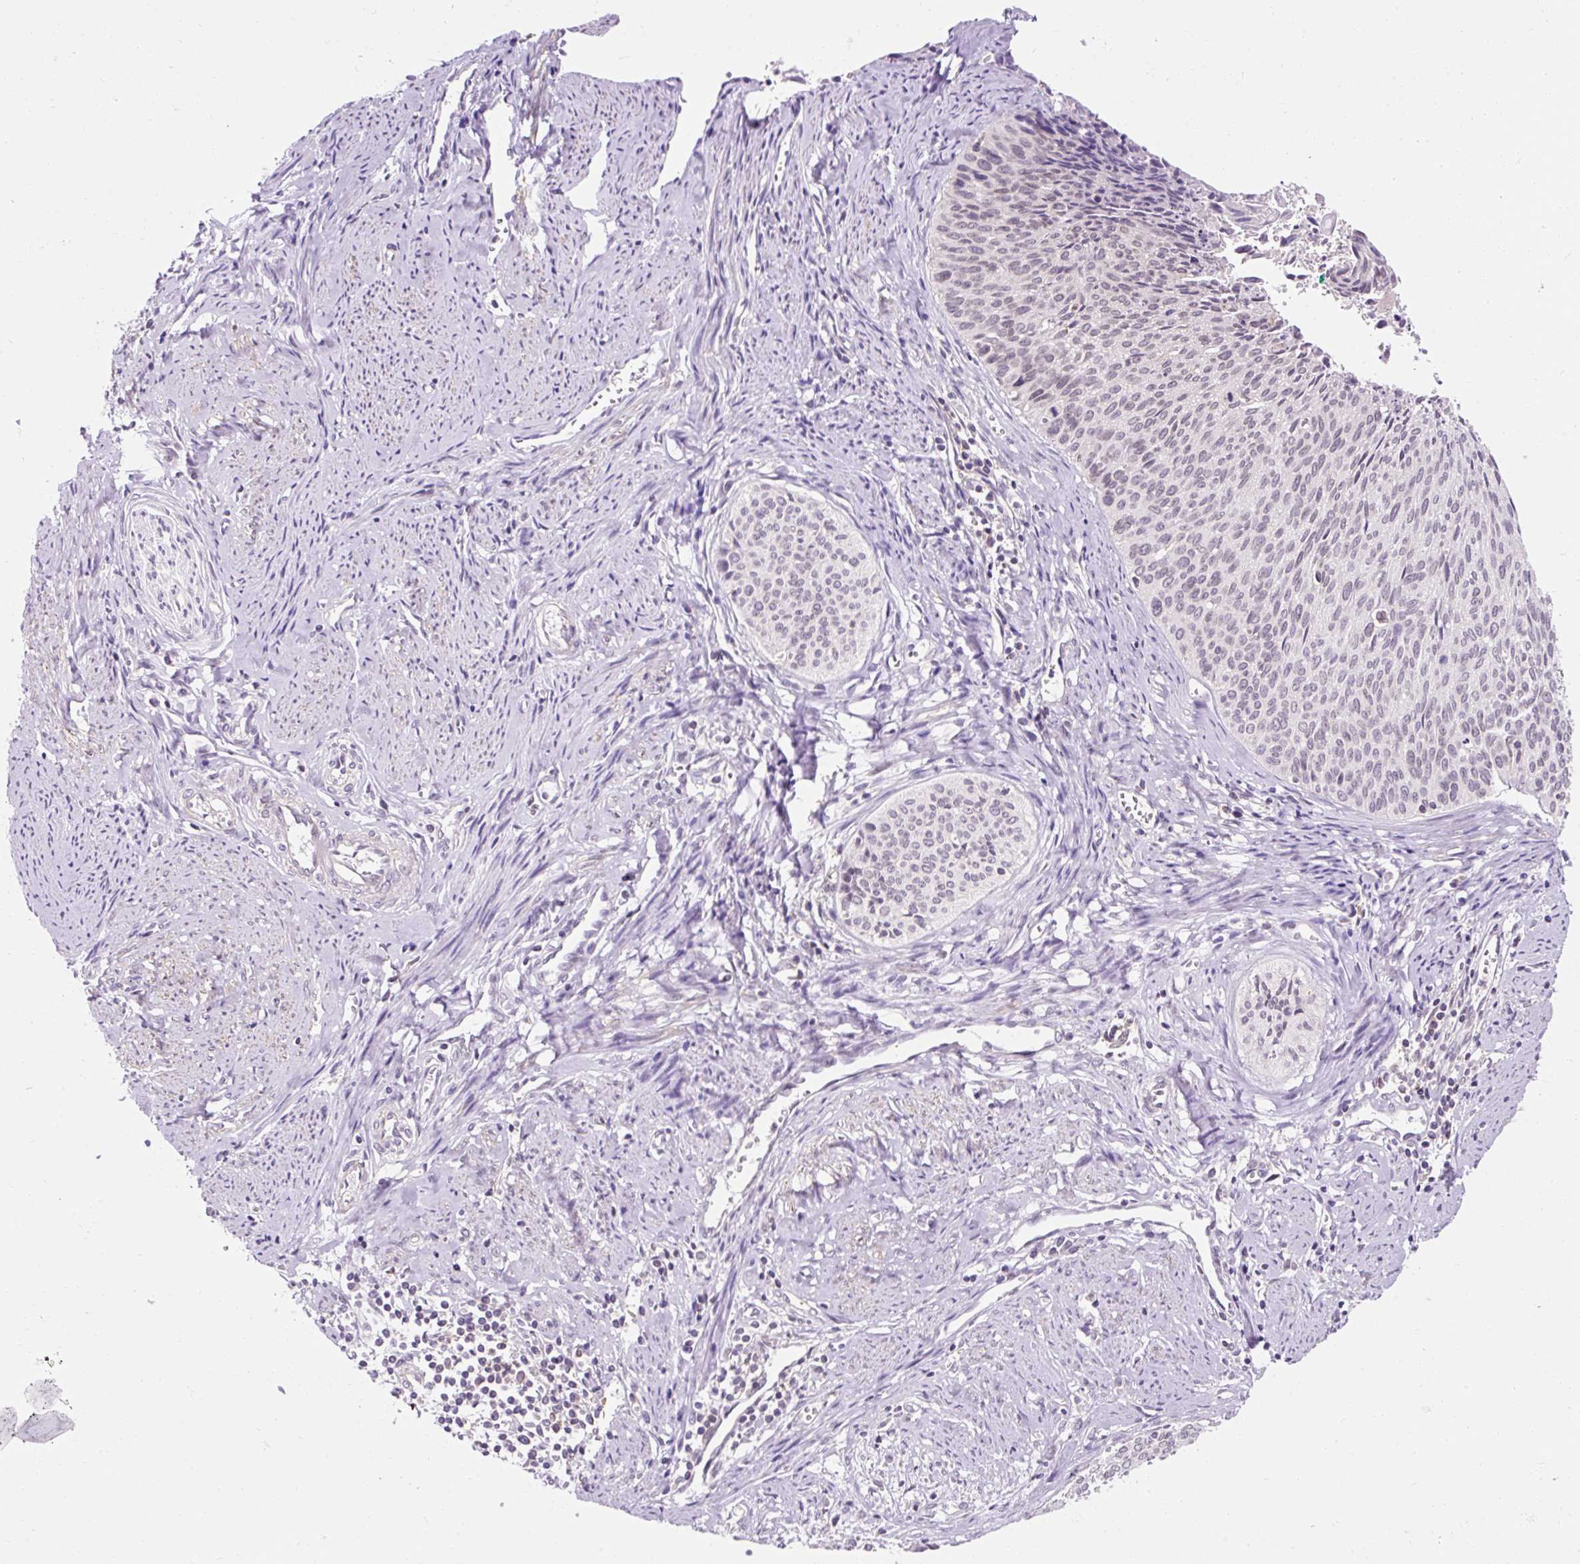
{"staining": {"intensity": "weak", "quantity": "<25%", "location": "nuclear"}, "tissue": "cervical cancer", "cell_type": "Tumor cells", "image_type": "cancer", "snomed": [{"axis": "morphology", "description": "Squamous cell carcinoma, NOS"}, {"axis": "topography", "description": "Cervix"}], "caption": "Cervical squamous cell carcinoma was stained to show a protein in brown. There is no significant staining in tumor cells.", "gene": "ZNF610", "patient": {"sex": "female", "age": 55}}